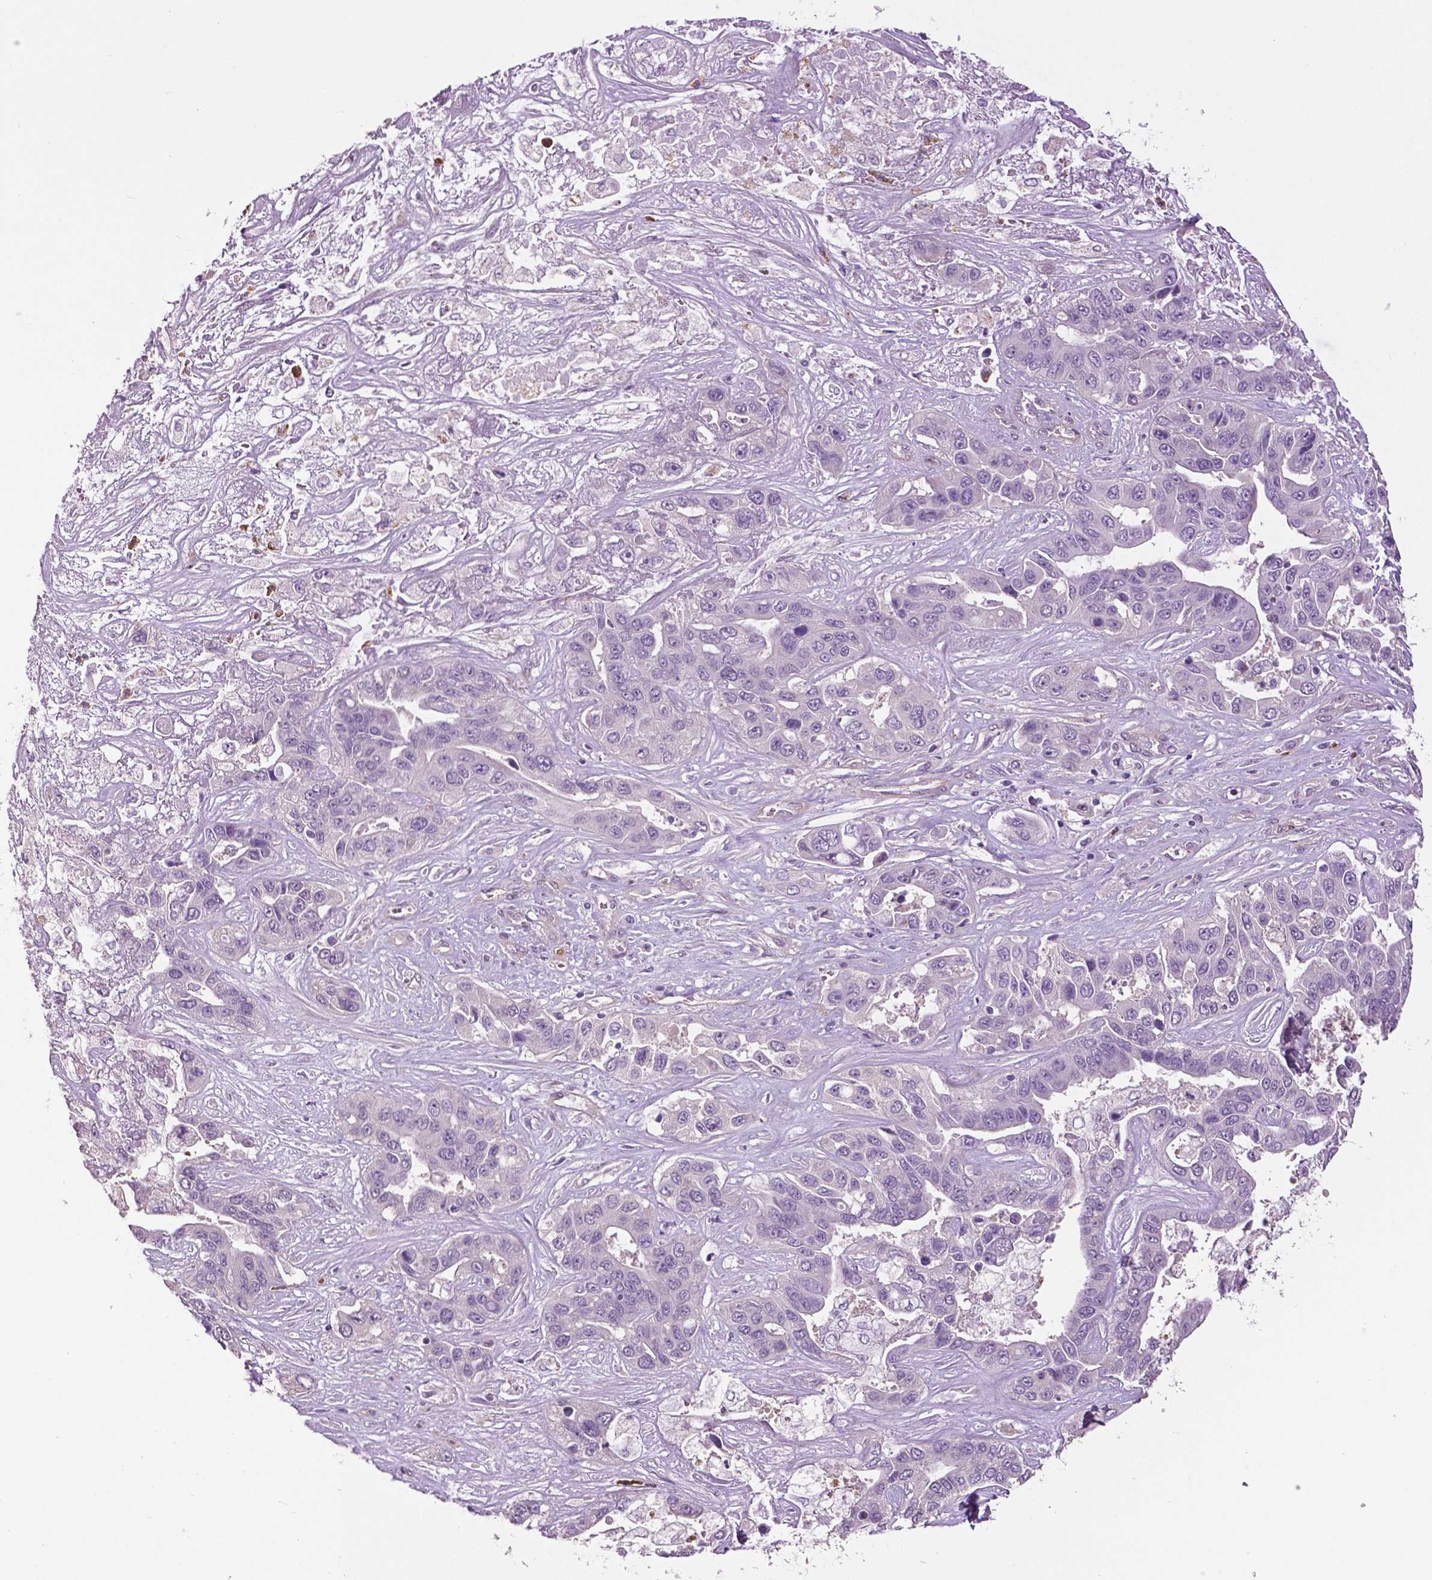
{"staining": {"intensity": "negative", "quantity": "none", "location": "none"}, "tissue": "liver cancer", "cell_type": "Tumor cells", "image_type": "cancer", "snomed": [{"axis": "morphology", "description": "Cholangiocarcinoma"}, {"axis": "topography", "description": "Liver"}], "caption": "Immunohistochemistry (IHC) histopathology image of human liver cancer stained for a protein (brown), which demonstrates no expression in tumor cells.", "gene": "PTPN5", "patient": {"sex": "female", "age": 52}}